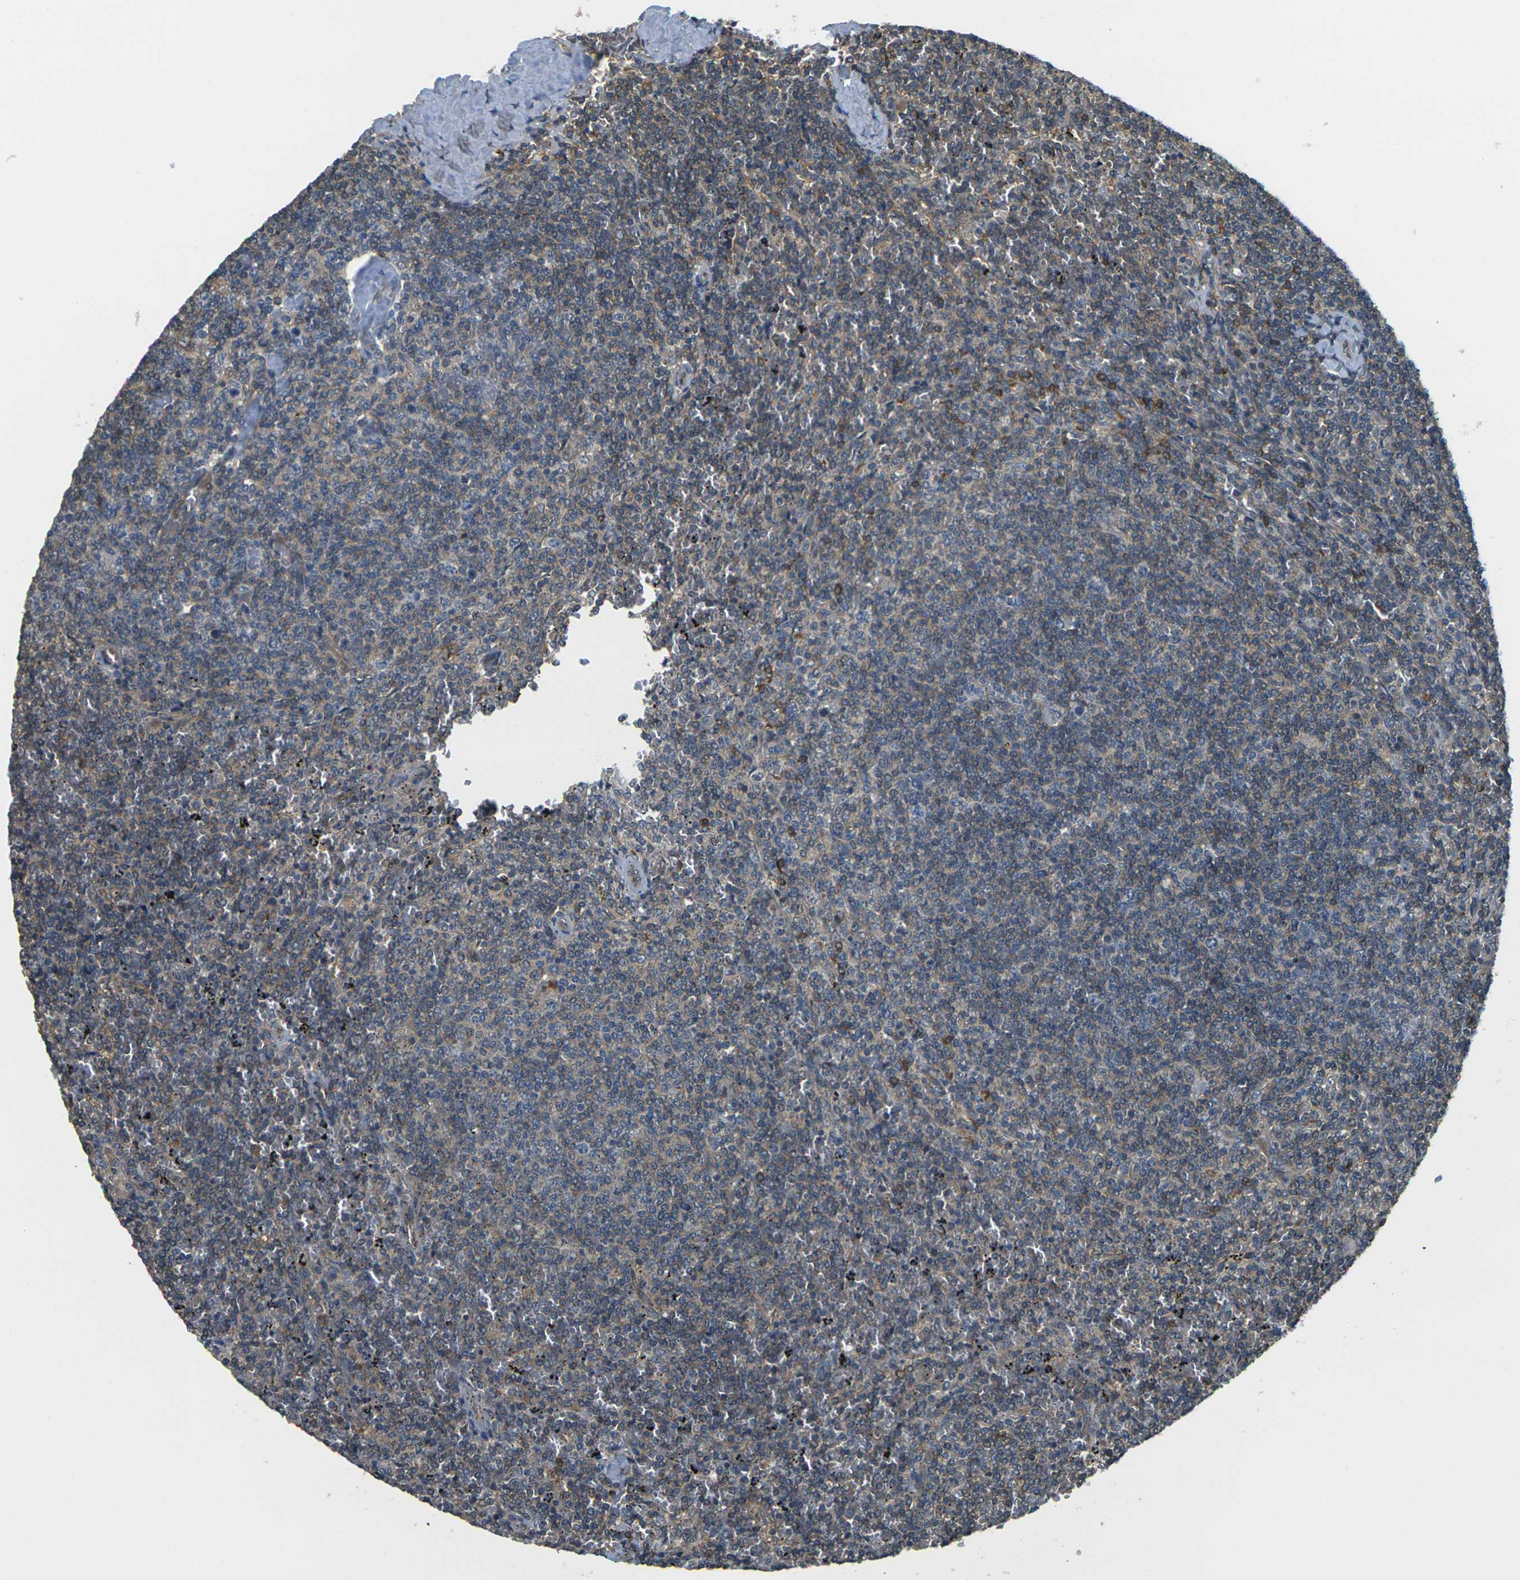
{"staining": {"intensity": "weak", "quantity": ">75%", "location": "cytoplasmic/membranous"}, "tissue": "lymphoma", "cell_type": "Tumor cells", "image_type": "cancer", "snomed": [{"axis": "morphology", "description": "Malignant lymphoma, non-Hodgkin's type, Low grade"}, {"axis": "topography", "description": "Spleen"}], "caption": "A photomicrograph of human low-grade malignant lymphoma, non-Hodgkin's type stained for a protein demonstrates weak cytoplasmic/membranous brown staining in tumor cells. The protein of interest is shown in brown color, while the nuclei are stained blue.", "gene": "CAST", "patient": {"sex": "female", "age": 50}}